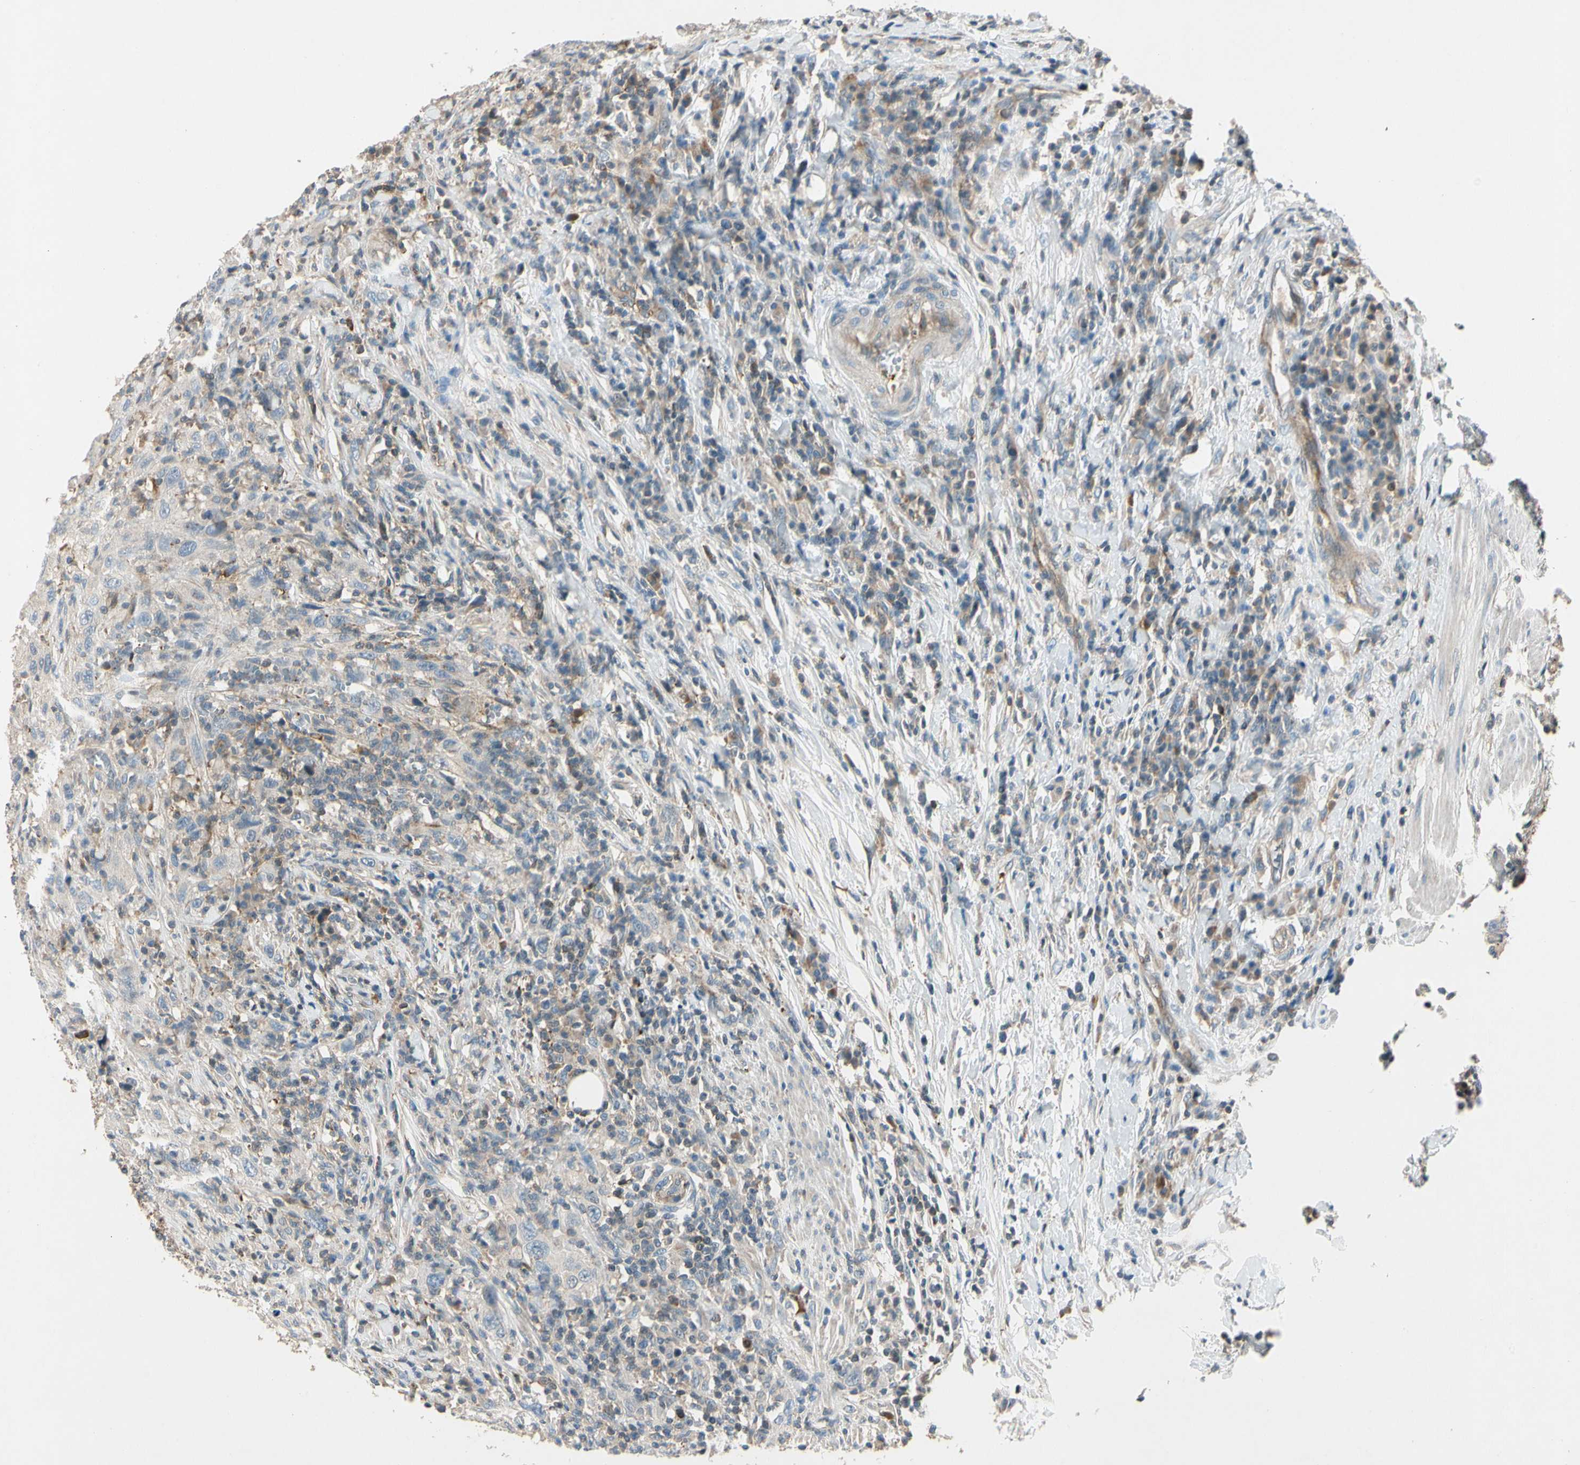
{"staining": {"intensity": "weak", "quantity": "25%-75%", "location": "cytoplasmic/membranous"}, "tissue": "urothelial cancer", "cell_type": "Tumor cells", "image_type": "cancer", "snomed": [{"axis": "morphology", "description": "Urothelial carcinoma, High grade"}, {"axis": "topography", "description": "Urinary bladder"}], "caption": "IHC histopathology image of neoplastic tissue: human high-grade urothelial carcinoma stained using IHC reveals low levels of weak protein expression localized specifically in the cytoplasmic/membranous of tumor cells, appearing as a cytoplasmic/membranous brown color.", "gene": "CDH6", "patient": {"sex": "male", "age": 61}}